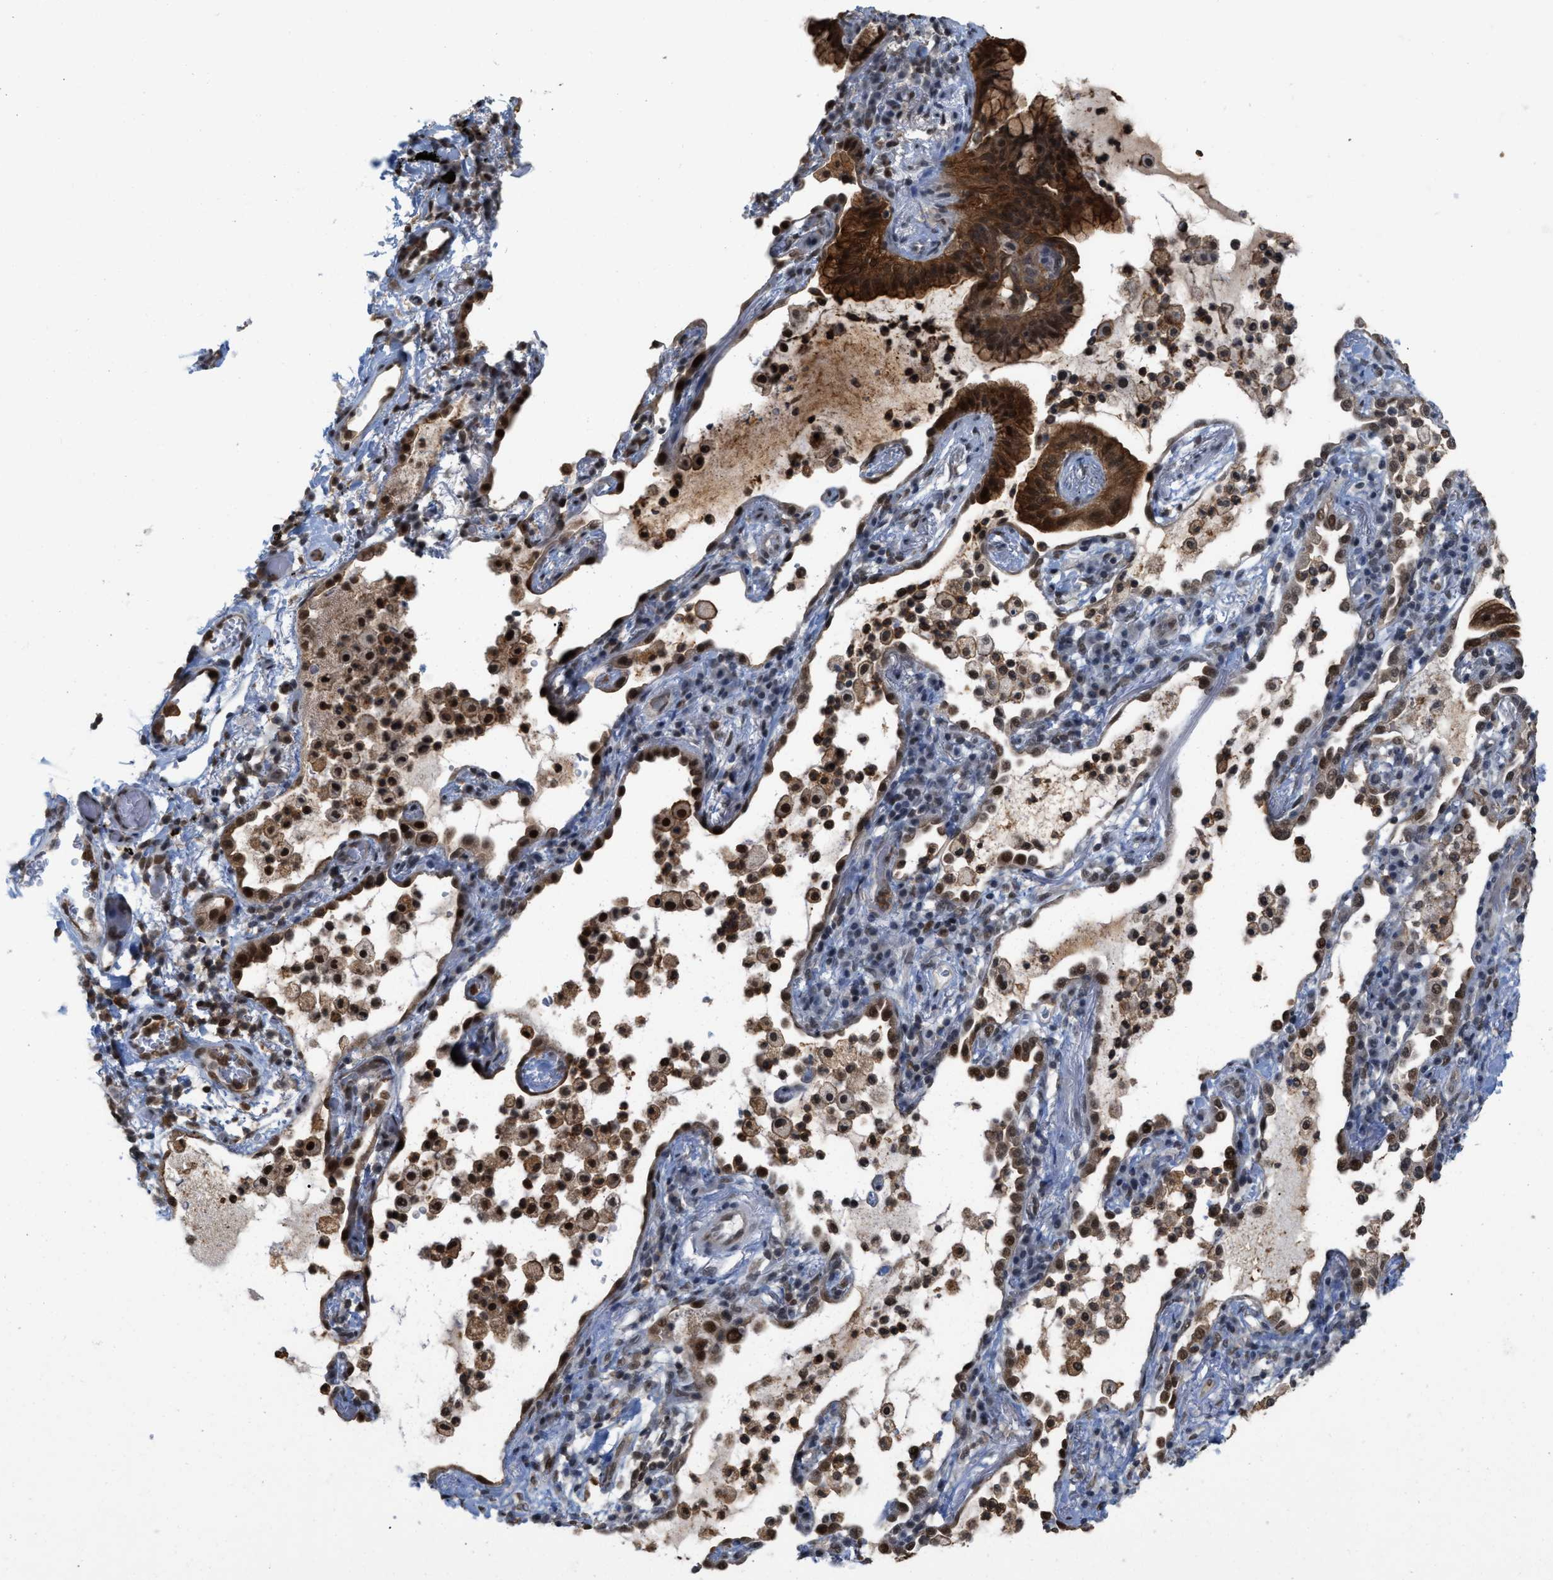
{"staining": {"intensity": "strong", "quantity": ">75%", "location": "cytoplasmic/membranous,nuclear"}, "tissue": "lung cancer", "cell_type": "Tumor cells", "image_type": "cancer", "snomed": [{"axis": "morphology", "description": "Adenocarcinoma, NOS"}, {"axis": "topography", "description": "Lung"}], "caption": "Human lung adenocarcinoma stained with a protein marker reveals strong staining in tumor cells.", "gene": "BAIAP2L1", "patient": {"sex": "female", "age": 70}}